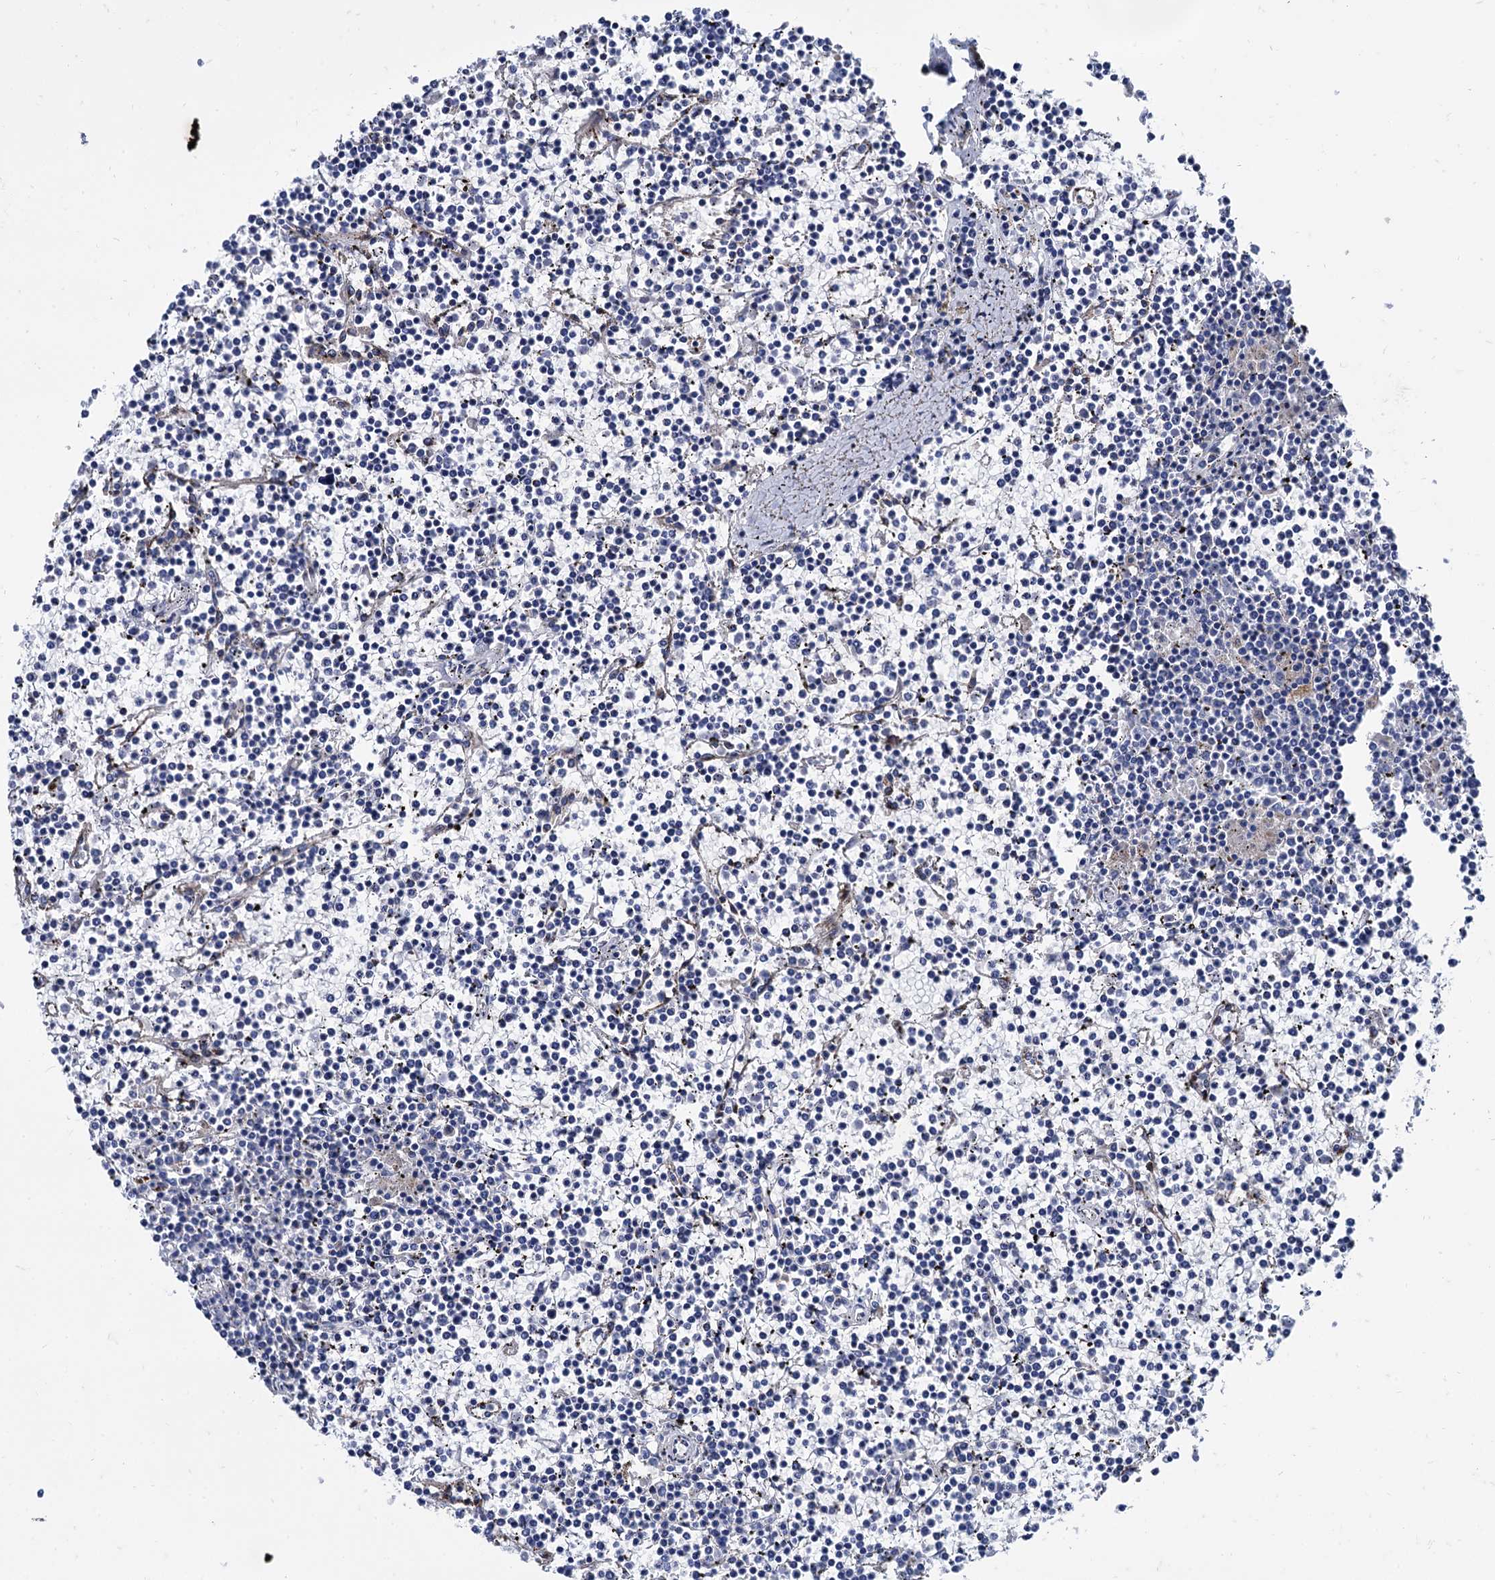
{"staining": {"intensity": "negative", "quantity": "none", "location": "none"}, "tissue": "lymphoma", "cell_type": "Tumor cells", "image_type": "cancer", "snomed": [{"axis": "morphology", "description": "Malignant lymphoma, non-Hodgkin's type, Low grade"}, {"axis": "topography", "description": "Spleen"}], "caption": "A high-resolution histopathology image shows immunohistochemistry (IHC) staining of lymphoma, which demonstrates no significant staining in tumor cells.", "gene": "APOD", "patient": {"sex": "female", "age": 19}}